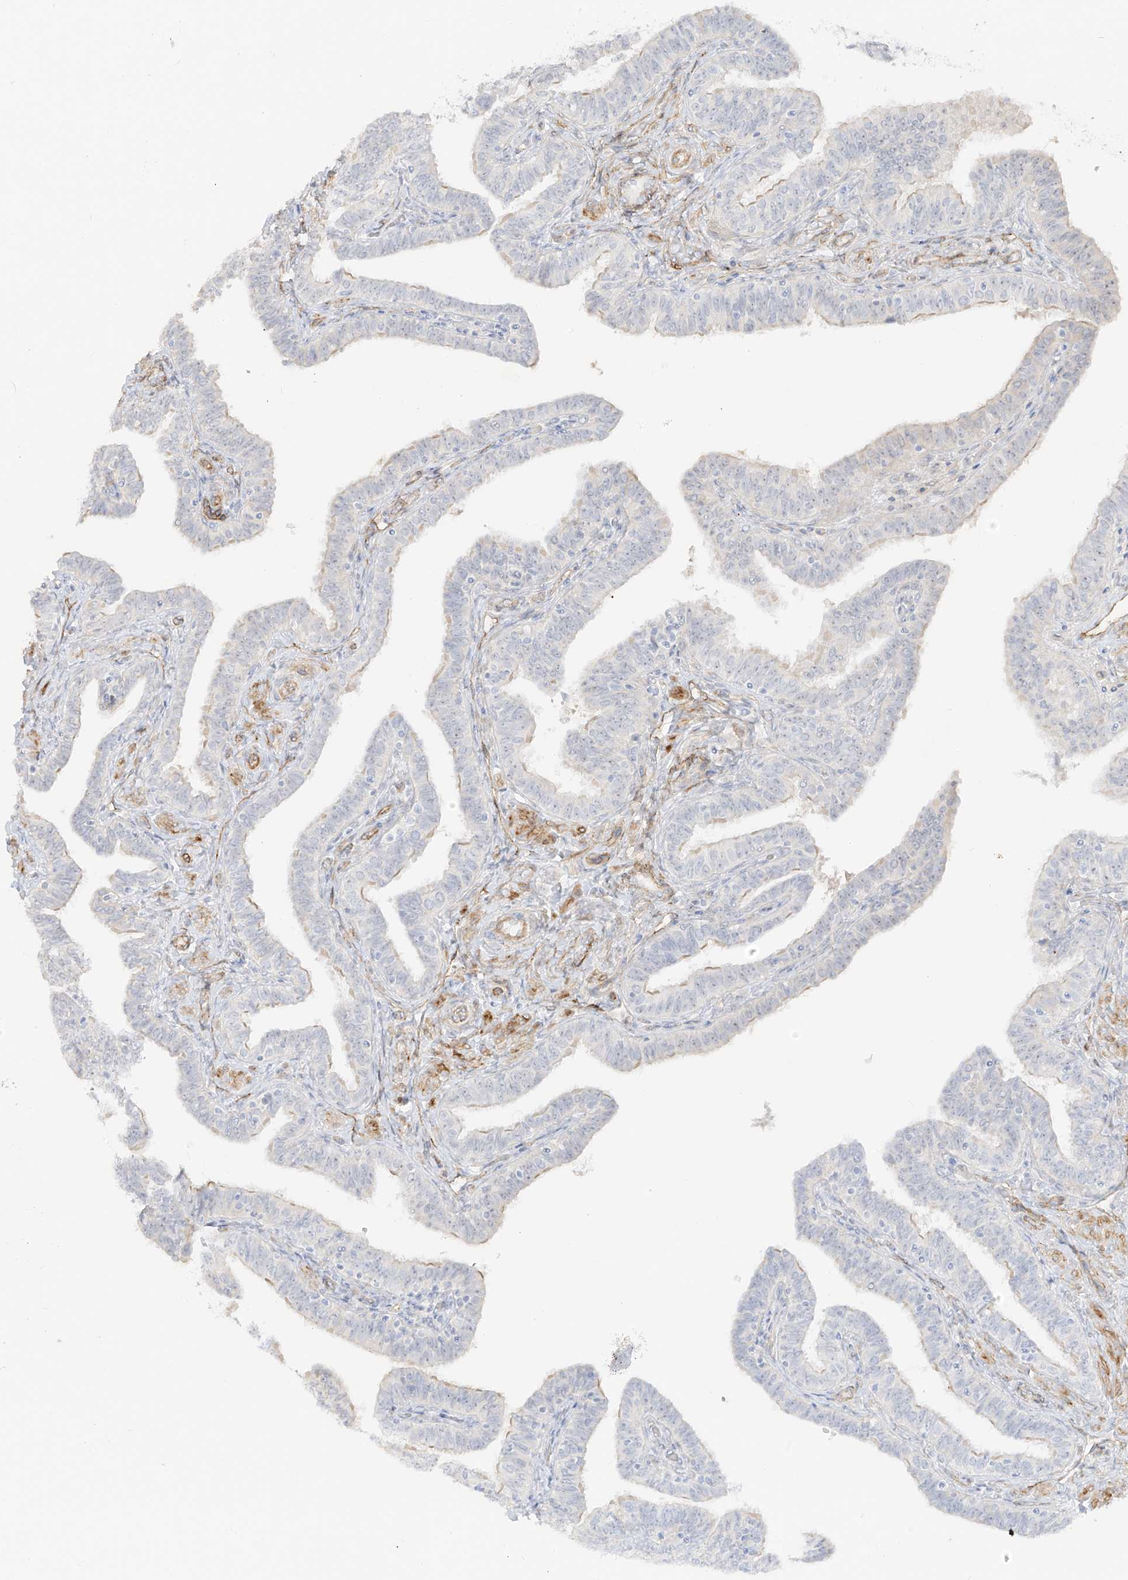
{"staining": {"intensity": "weak", "quantity": "25%-75%", "location": "cytoplasmic/membranous"}, "tissue": "fallopian tube", "cell_type": "Glandular cells", "image_type": "normal", "snomed": [{"axis": "morphology", "description": "Normal tissue, NOS"}, {"axis": "topography", "description": "Fallopian tube"}], "caption": "Weak cytoplasmic/membranous positivity for a protein is appreciated in approximately 25%-75% of glandular cells of normal fallopian tube using immunohistochemistry (IHC).", "gene": "C11orf87", "patient": {"sex": "female", "age": 39}}